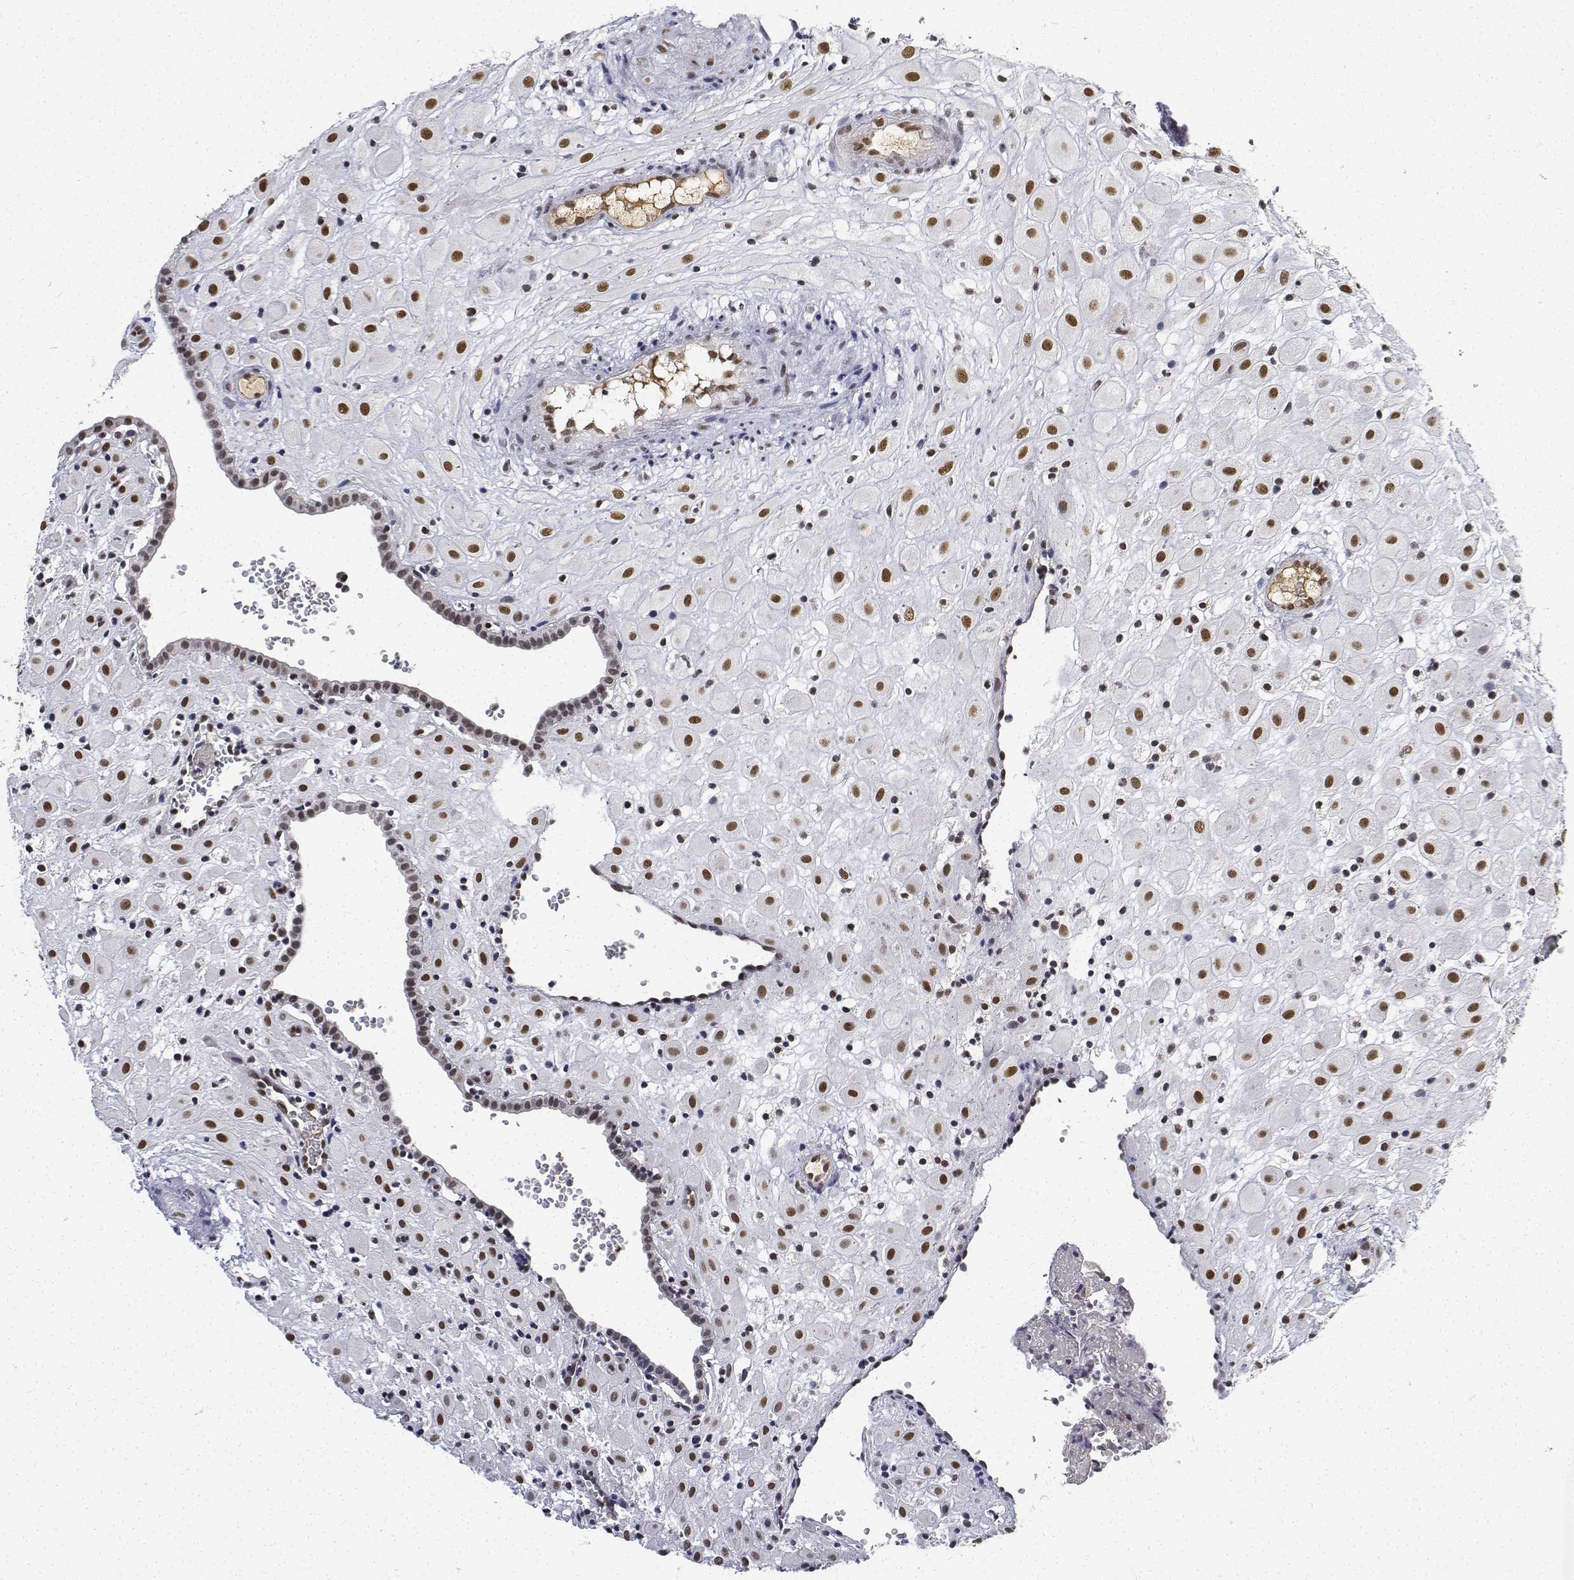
{"staining": {"intensity": "moderate", "quantity": ">75%", "location": "nuclear"}, "tissue": "placenta", "cell_type": "Decidual cells", "image_type": "normal", "snomed": [{"axis": "morphology", "description": "Normal tissue, NOS"}, {"axis": "topography", "description": "Placenta"}], "caption": "A high-resolution image shows IHC staining of unremarkable placenta, which shows moderate nuclear positivity in approximately >75% of decidual cells.", "gene": "ATRX", "patient": {"sex": "female", "age": 24}}